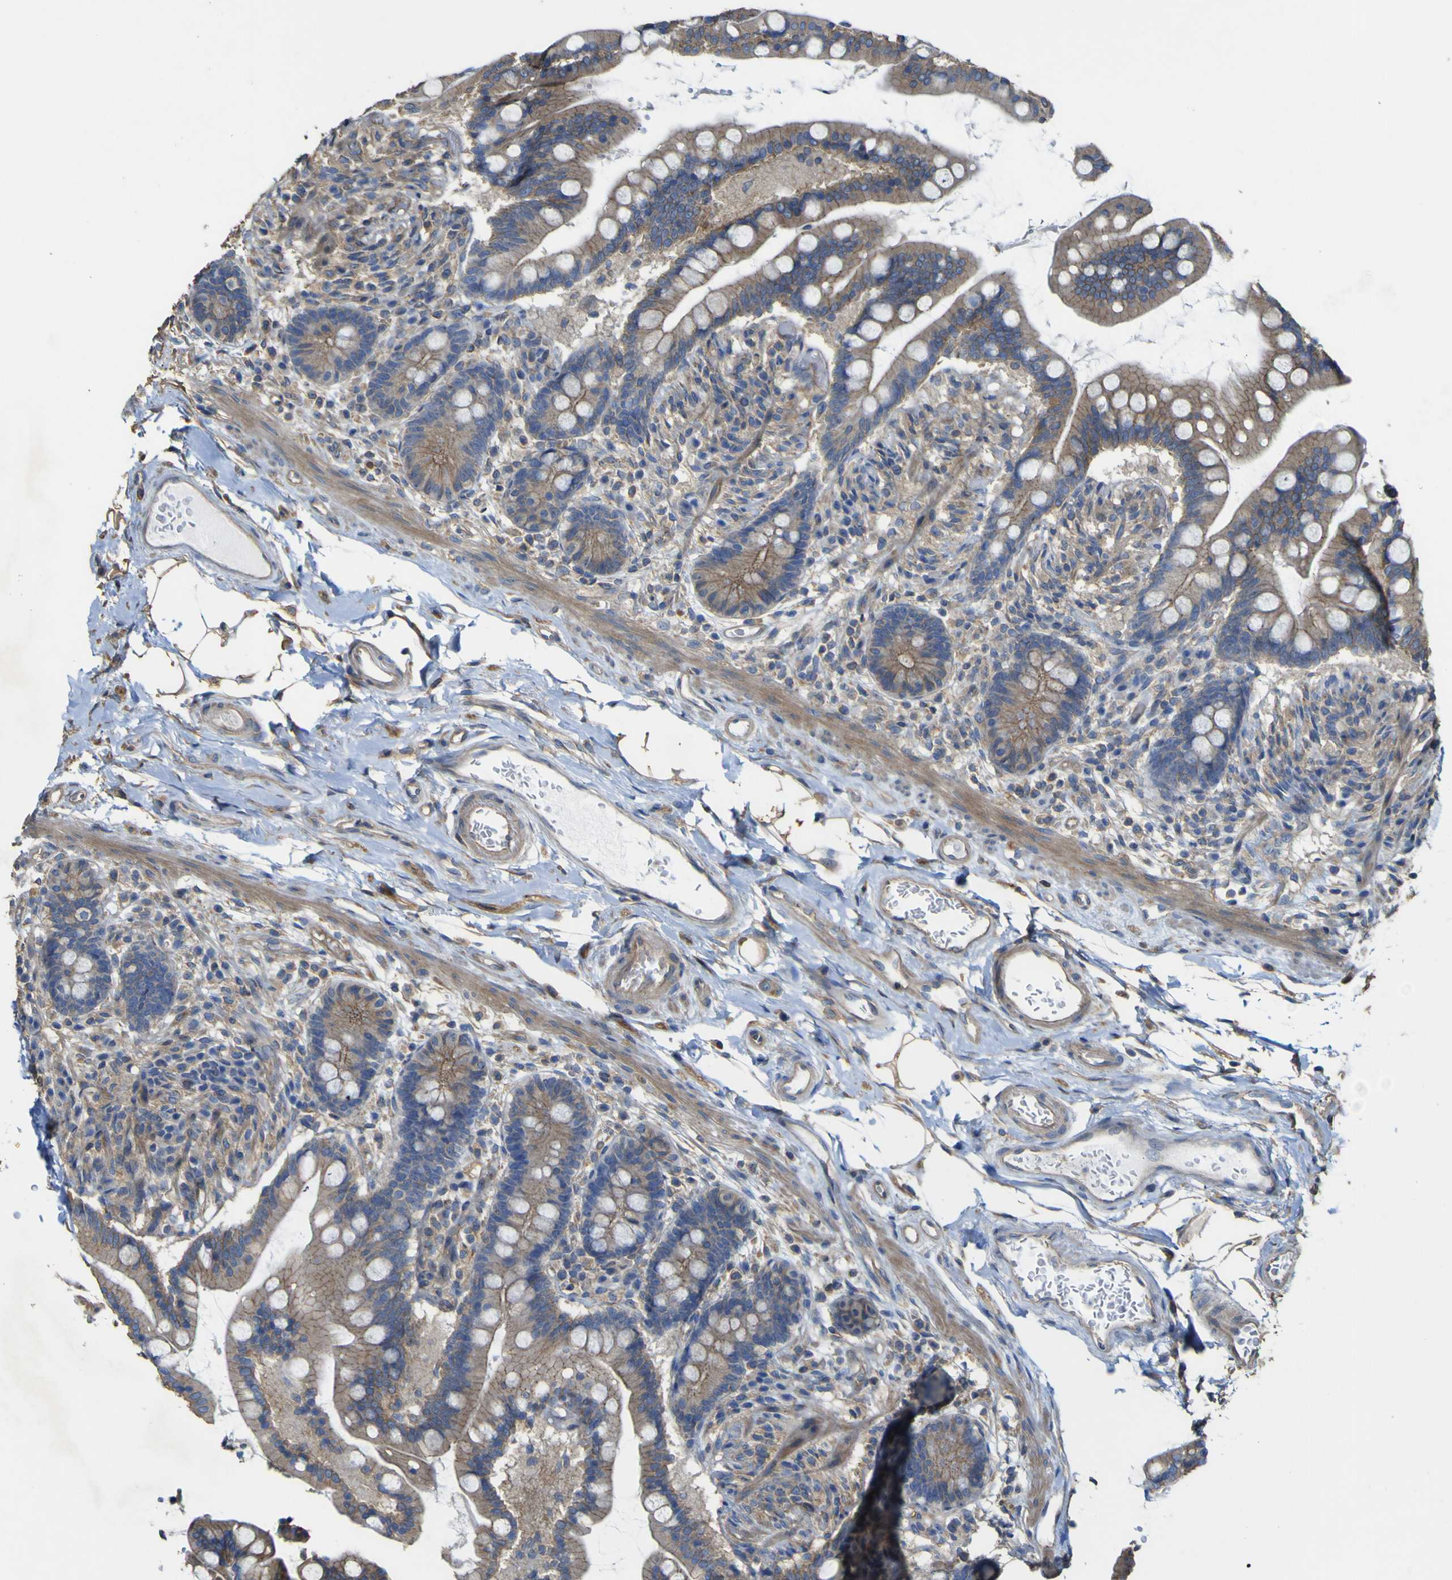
{"staining": {"intensity": "weak", "quantity": ">75%", "location": "cytoplasmic/membranous"}, "tissue": "colon", "cell_type": "Endothelial cells", "image_type": "normal", "snomed": [{"axis": "morphology", "description": "Normal tissue, NOS"}, {"axis": "topography", "description": "Colon"}], "caption": "Normal colon was stained to show a protein in brown. There is low levels of weak cytoplasmic/membranous expression in approximately >75% of endothelial cells.", "gene": "TNFSF15", "patient": {"sex": "male", "age": 73}}